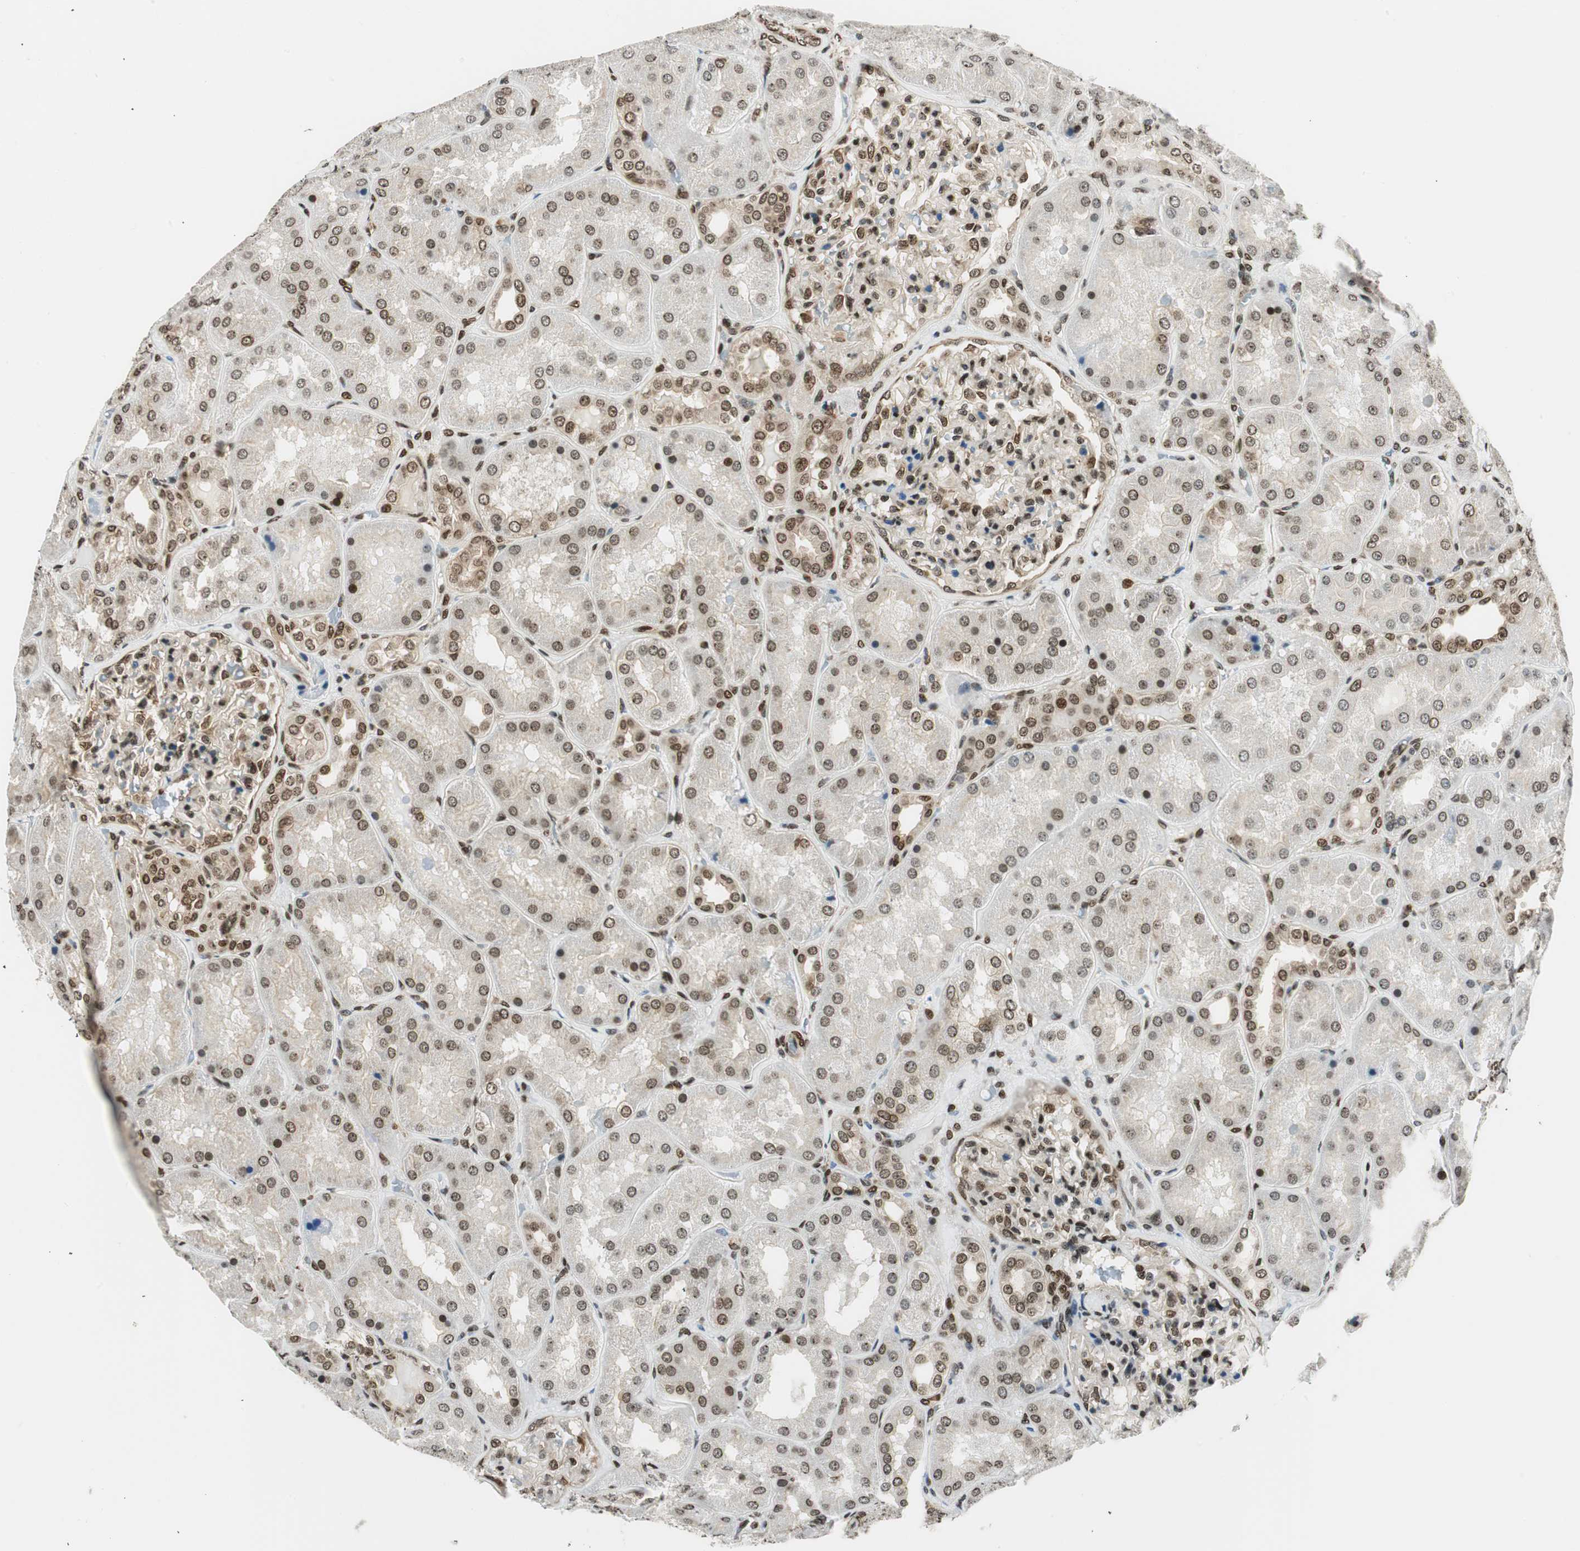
{"staining": {"intensity": "moderate", "quantity": "25%-75%", "location": "nuclear"}, "tissue": "kidney", "cell_type": "Cells in glomeruli", "image_type": "normal", "snomed": [{"axis": "morphology", "description": "Normal tissue, NOS"}, {"axis": "topography", "description": "Kidney"}], "caption": "Immunohistochemical staining of normal human kidney displays moderate nuclear protein staining in about 25%-75% of cells in glomeruli.", "gene": "RING1", "patient": {"sex": "female", "age": 56}}